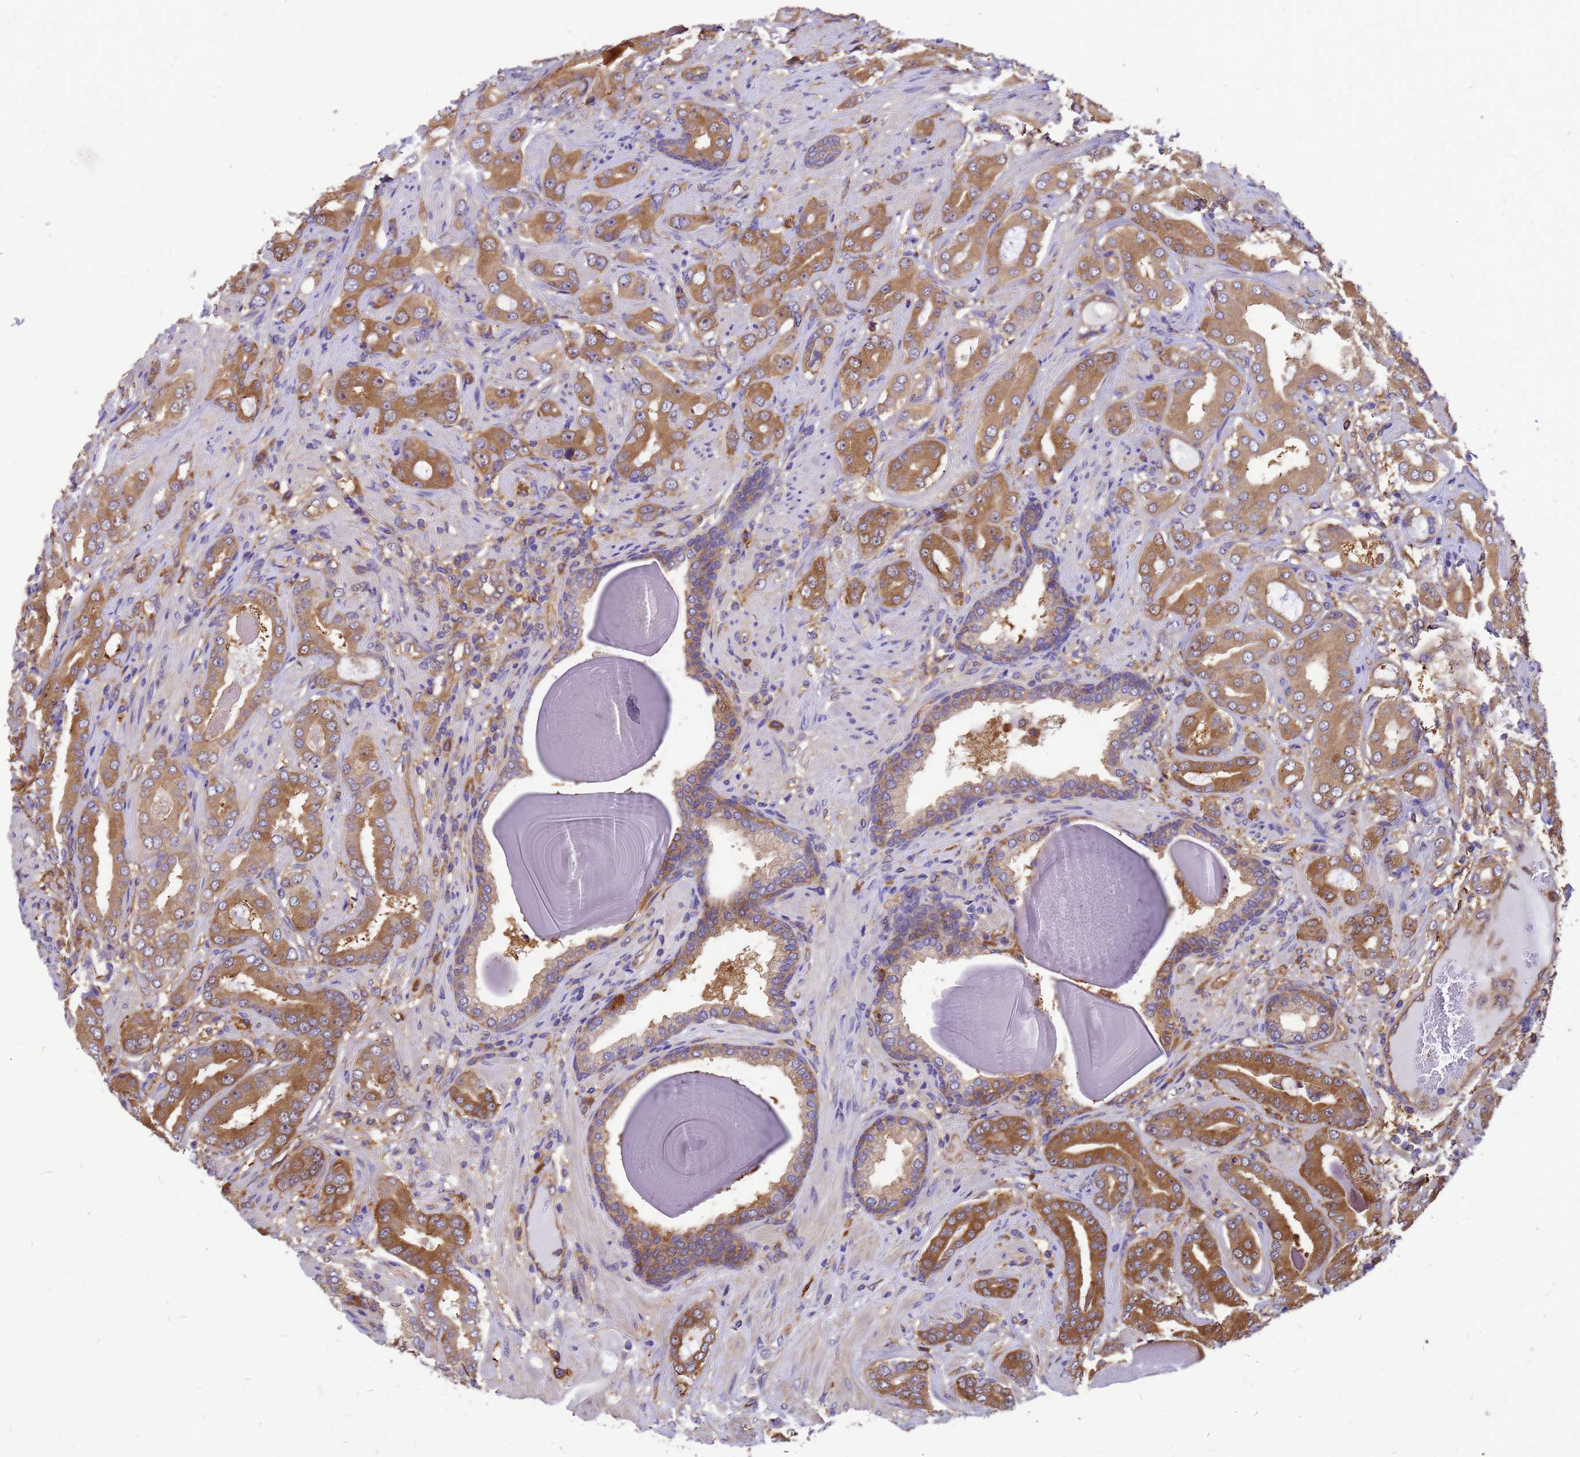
{"staining": {"intensity": "moderate", "quantity": ">75%", "location": "cytoplasmic/membranous"}, "tissue": "prostate cancer", "cell_type": "Tumor cells", "image_type": "cancer", "snomed": [{"axis": "morphology", "description": "Adenocarcinoma, Low grade"}, {"axis": "topography", "description": "Prostate"}], "caption": "Immunohistochemical staining of human prostate low-grade adenocarcinoma shows moderate cytoplasmic/membranous protein positivity in approximately >75% of tumor cells.", "gene": "GID4", "patient": {"sex": "male", "age": 57}}